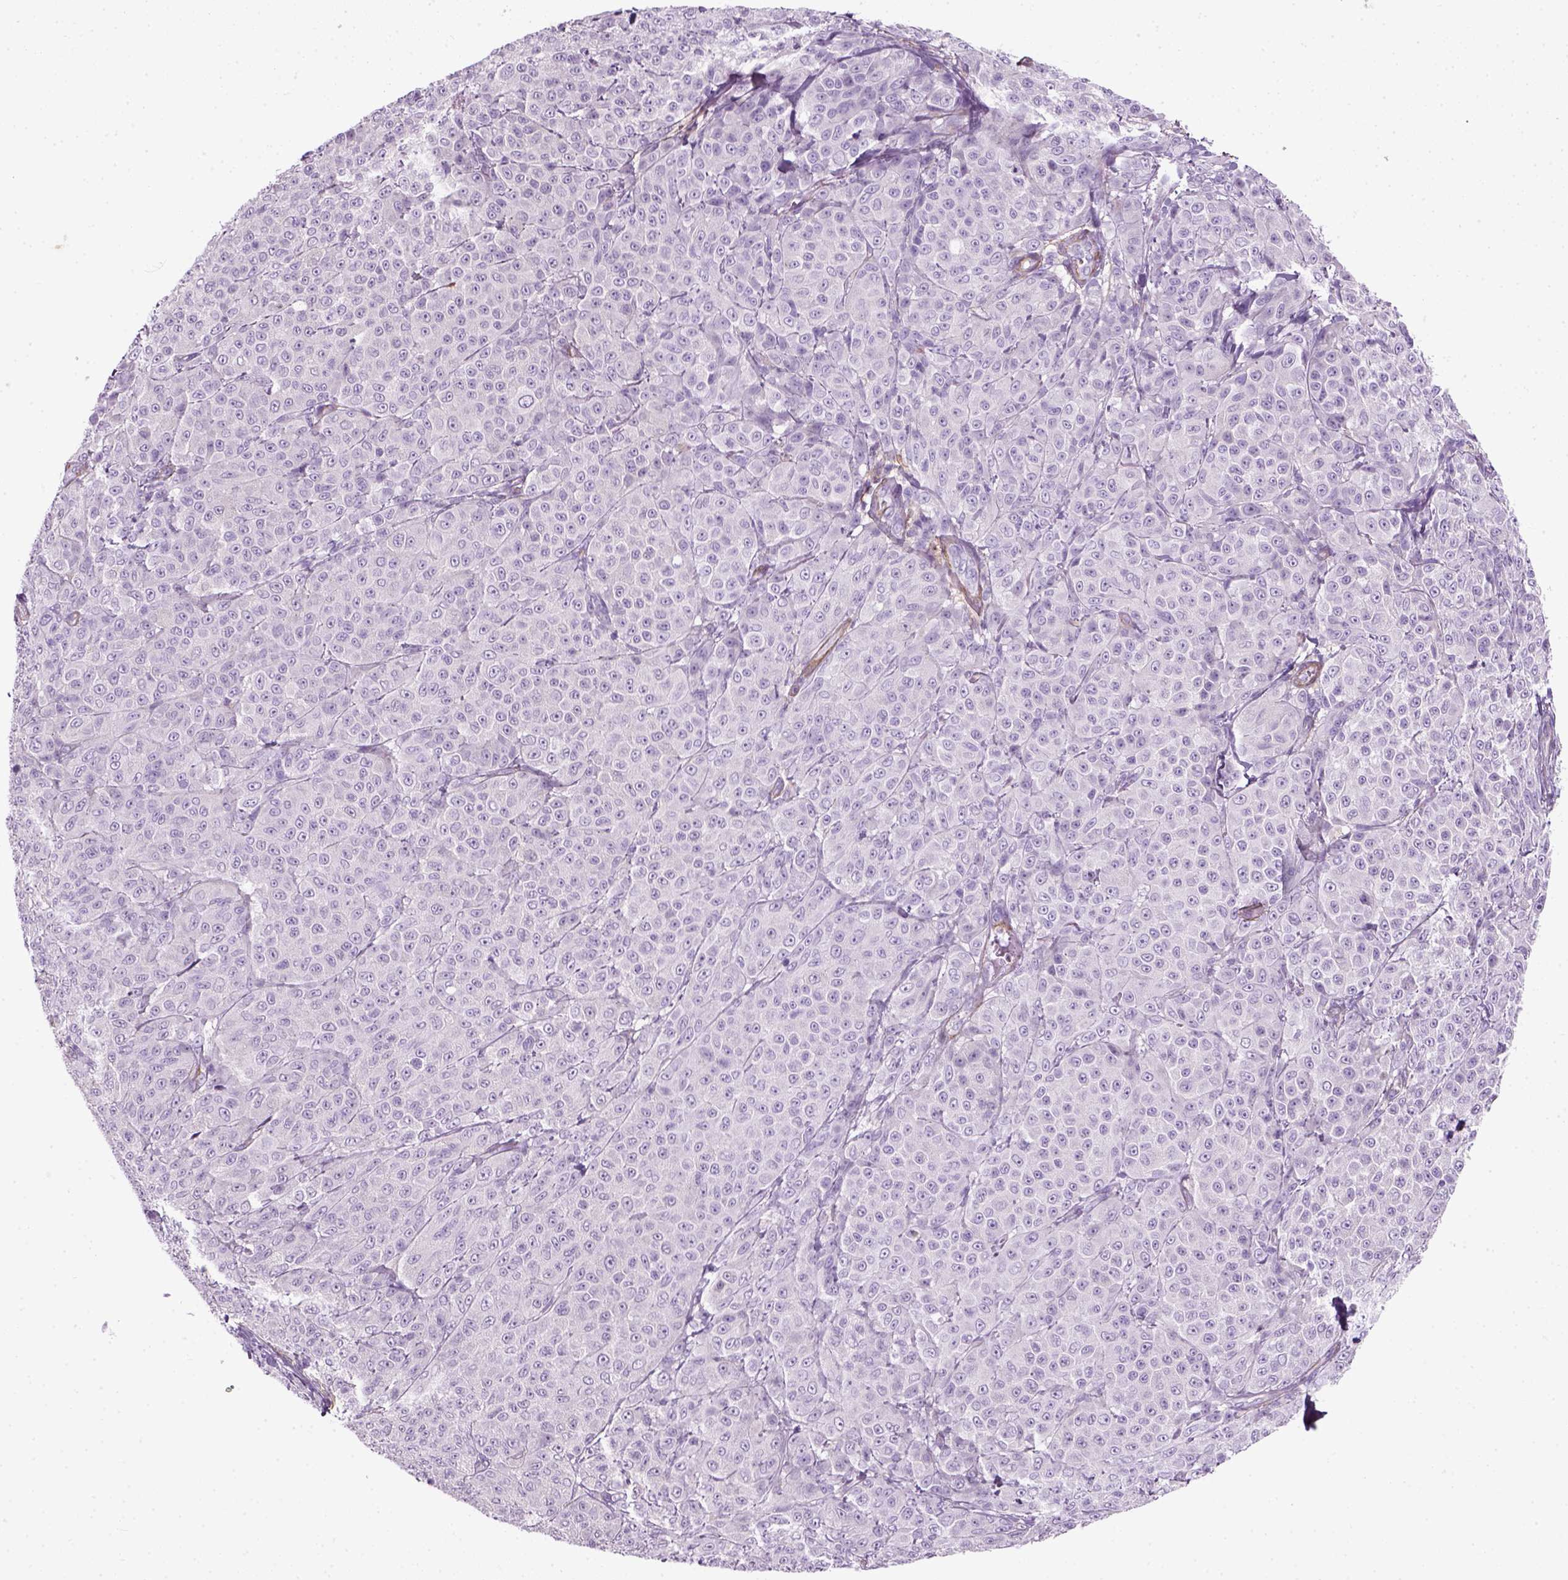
{"staining": {"intensity": "negative", "quantity": "none", "location": "none"}, "tissue": "melanoma", "cell_type": "Tumor cells", "image_type": "cancer", "snomed": [{"axis": "morphology", "description": "Malignant melanoma, NOS"}, {"axis": "topography", "description": "Skin"}], "caption": "This is a photomicrograph of IHC staining of malignant melanoma, which shows no positivity in tumor cells. (Stains: DAB (3,3'-diaminobenzidine) IHC with hematoxylin counter stain, Microscopy: brightfield microscopy at high magnification).", "gene": "FAM161A", "patient": {"sex": "male", "age": 89}}